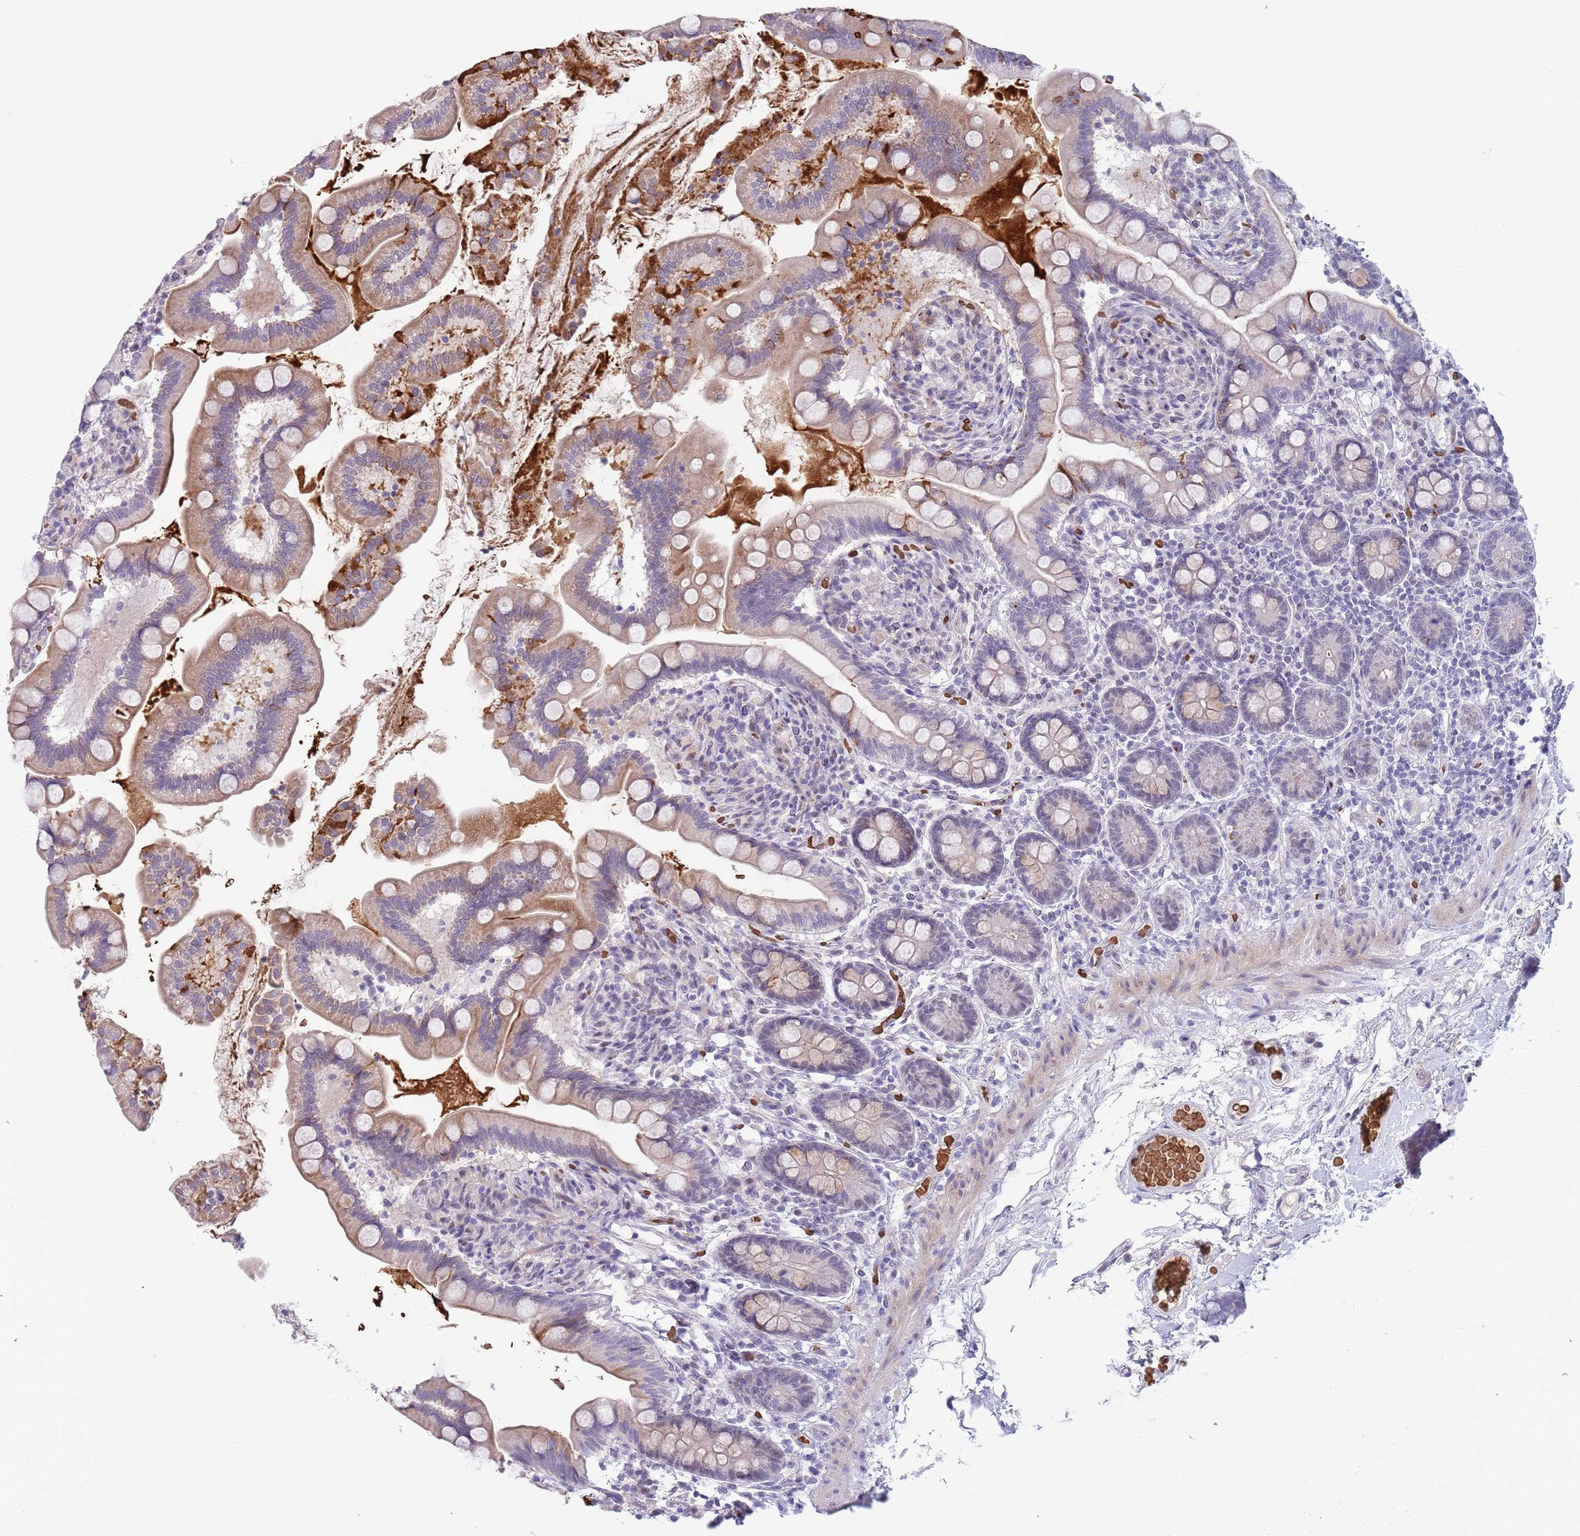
{"staining": {"intensity": "moderate", "quantity": "25%-75%", "location": "cytoplasmic/membranous"}, "tissue": "small intestine", "cell_type": "Glandular cells", "image_type": "normal", "snomed": [{"axis": "morphology", "description": "Normal tissue, NOS"}, {"axis": "topography", "description": "Small intestine"}], "caption": "A high-resolution histopathology image shows immunohistochemistry (IHC) staining of unremarkable small intestine, which exhibits moderate cytoplasmic/membranous positivity in about 25%-75% of glandular cells. (brown staining indicates protein expression, while blue staining denotes nuclei).", "gene": "LYPD6B", "patient": {"sex": "female", "age": 64}}